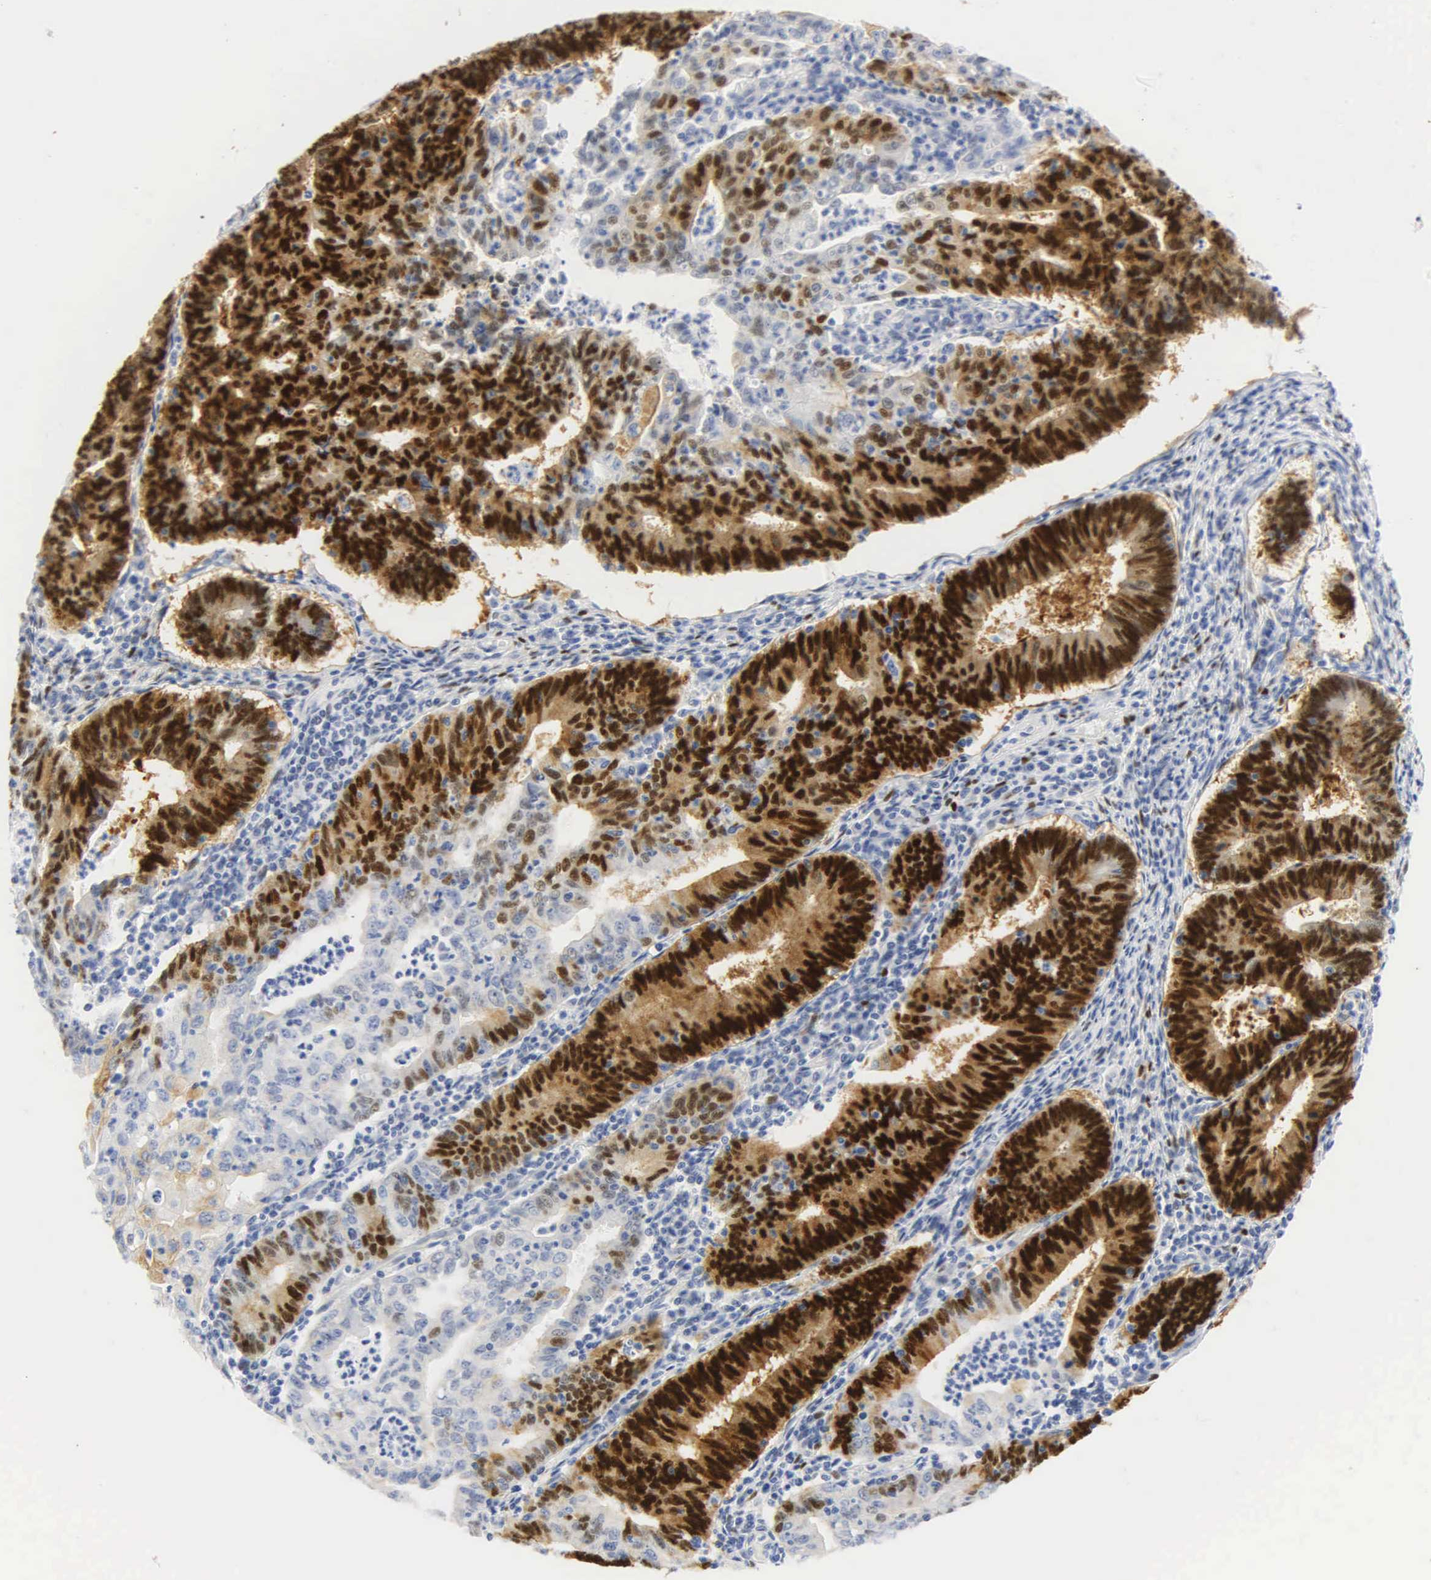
{"staining": {"intensity": "strong", "quantity": "25%-75%", "location": "cytoplasmic/membranous,nuclear"}, "tissue": "endometrial cancer", "cell_type": "Tumor cells", "image_type": "cancer", "snomed": [{"axis": "morphology", "description": "Adenocarcinoma, NOS"}, {"axis": "topography", "description": "Endometrium"}], "caption": "This is an image of immunohistochemistry (IHC) staining of endometrial adenocarcinoma, which shows strong staining in the cytoplasmic/membranous and nuclear of tumor cells.", "gene": "PGR", "patient": {"sex": "female", "age": 60}}